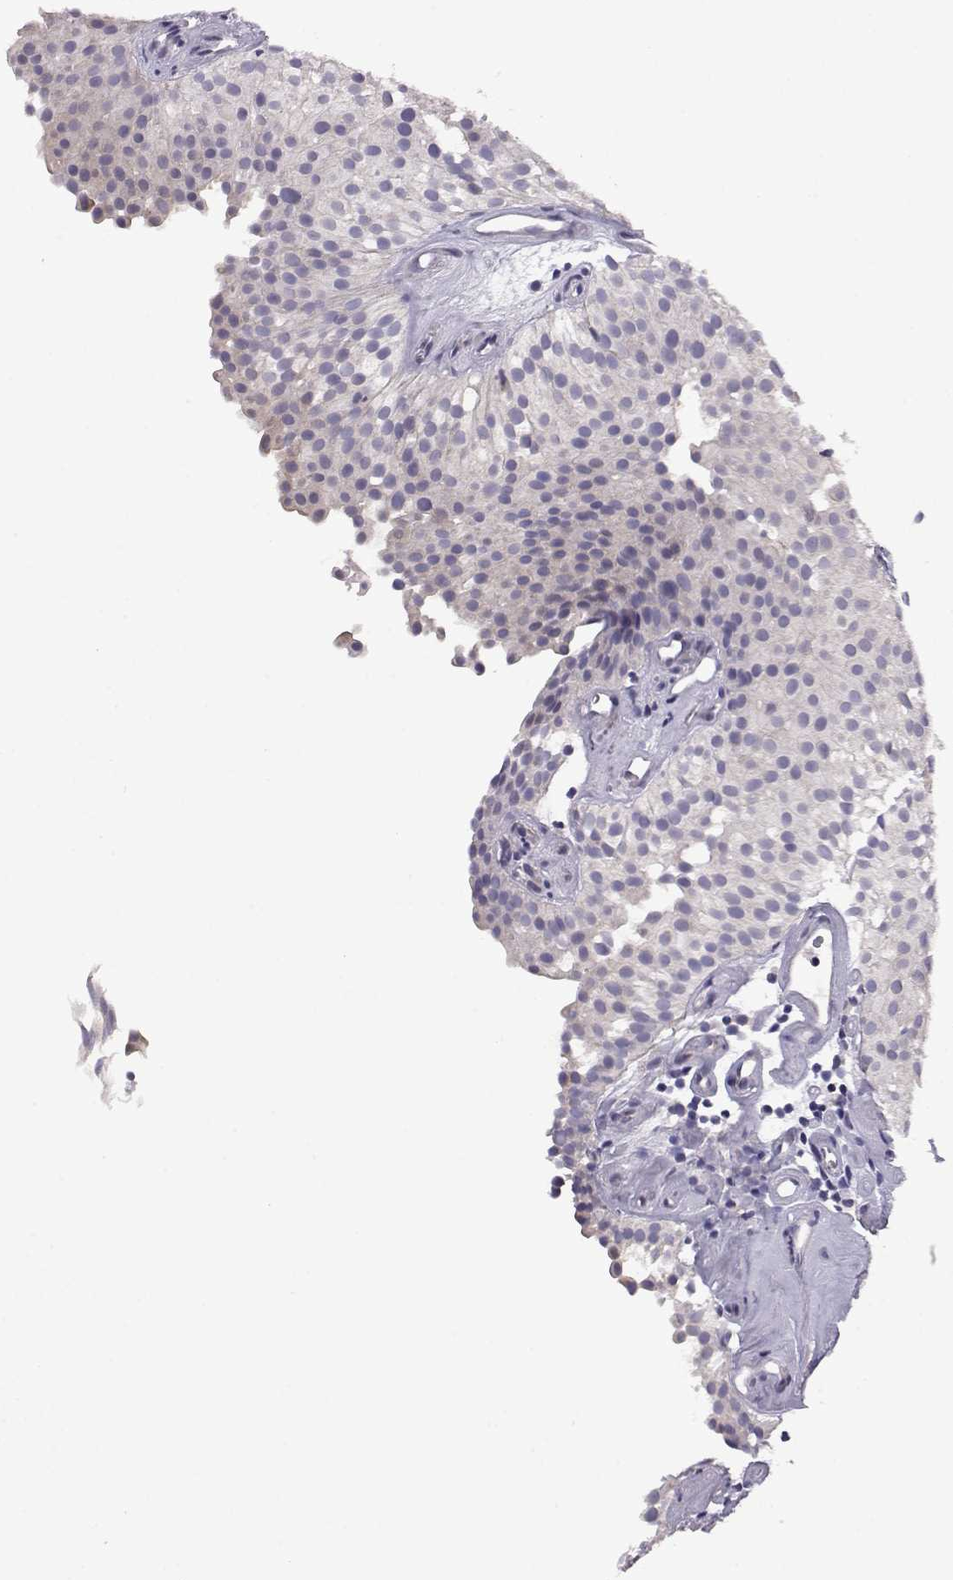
{"staining": {"intensity": "negative", "quantity": "none", "location": "none"}, "tissue": "urothelial cancer", "cell_type": "Tumor cells", "image_type": "cancer", "snomed": [{"axis": "morphology", "description": "Urothelial carcinoma, Low grade"}, {"axis": "topography", "description": "Urinary bladder"}], "caption": "The histopathology image exhibits no significant staining in tumor cells of urothelial cancer.", "gene": "VGF", "patient": {"sex": "female", "age": 87}}